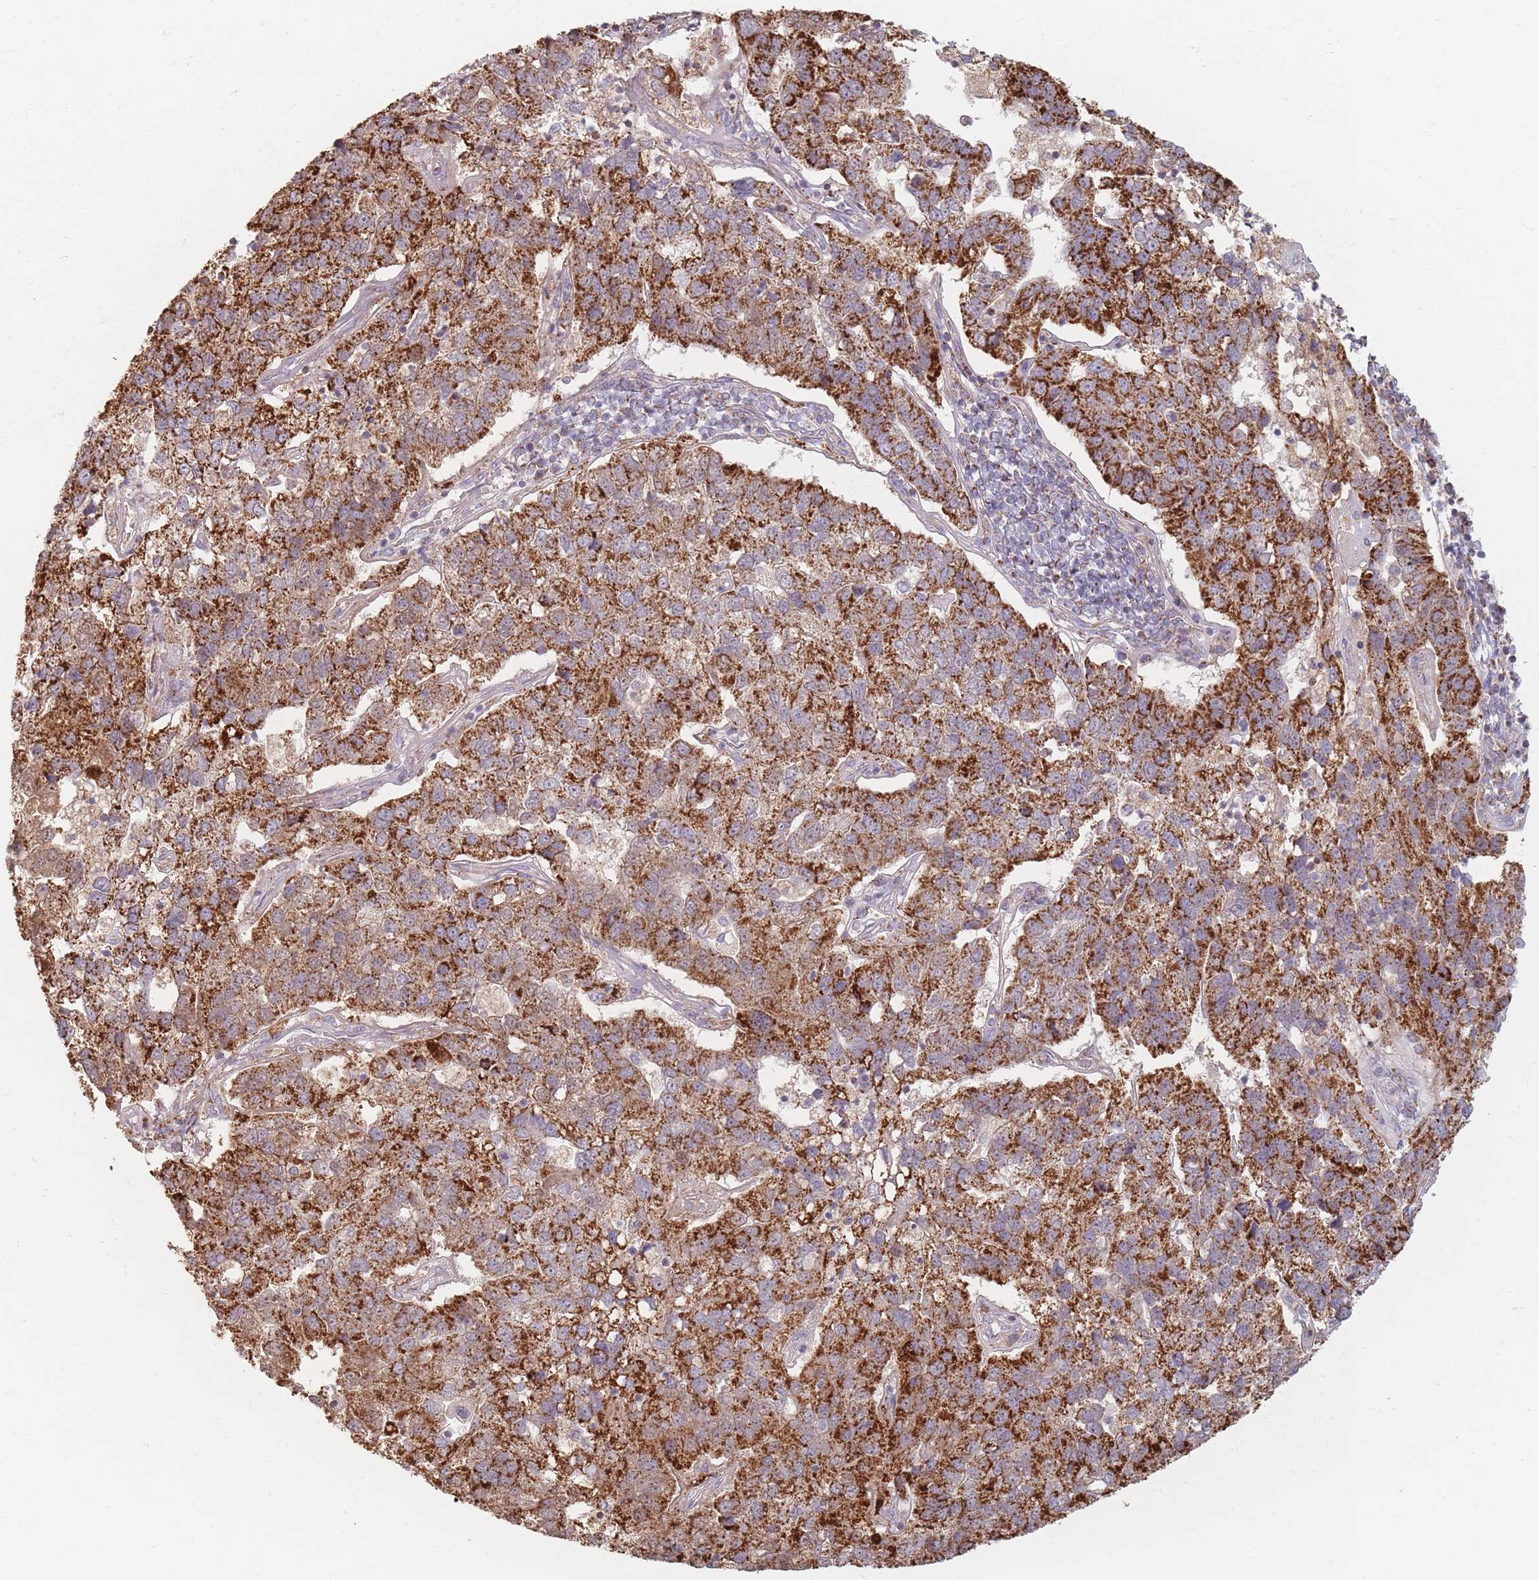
{"staining": {"intensity": "strong", "quantity": ">75%", "location": "cytoplasmic/membranous"}, "tissue": "pancreatic cancer", "cell_type": "Tumor cells", "image_type": "cancer", "snomed": [{"axis": "morphology", "description": "Adenocarcinoma, NOS"}, {"axis": "topography", "description": "Pancreas"}], "caption": "Tumor cells show high levels of strong cytoplasmic/membranous expression in about >75% of cells in human adenocarcinoma (pancreatic). (IHC, brightfield microscopy, high magnification).", "gene": "ESRP2", "patient": {"sex": "female", "age": 61}}